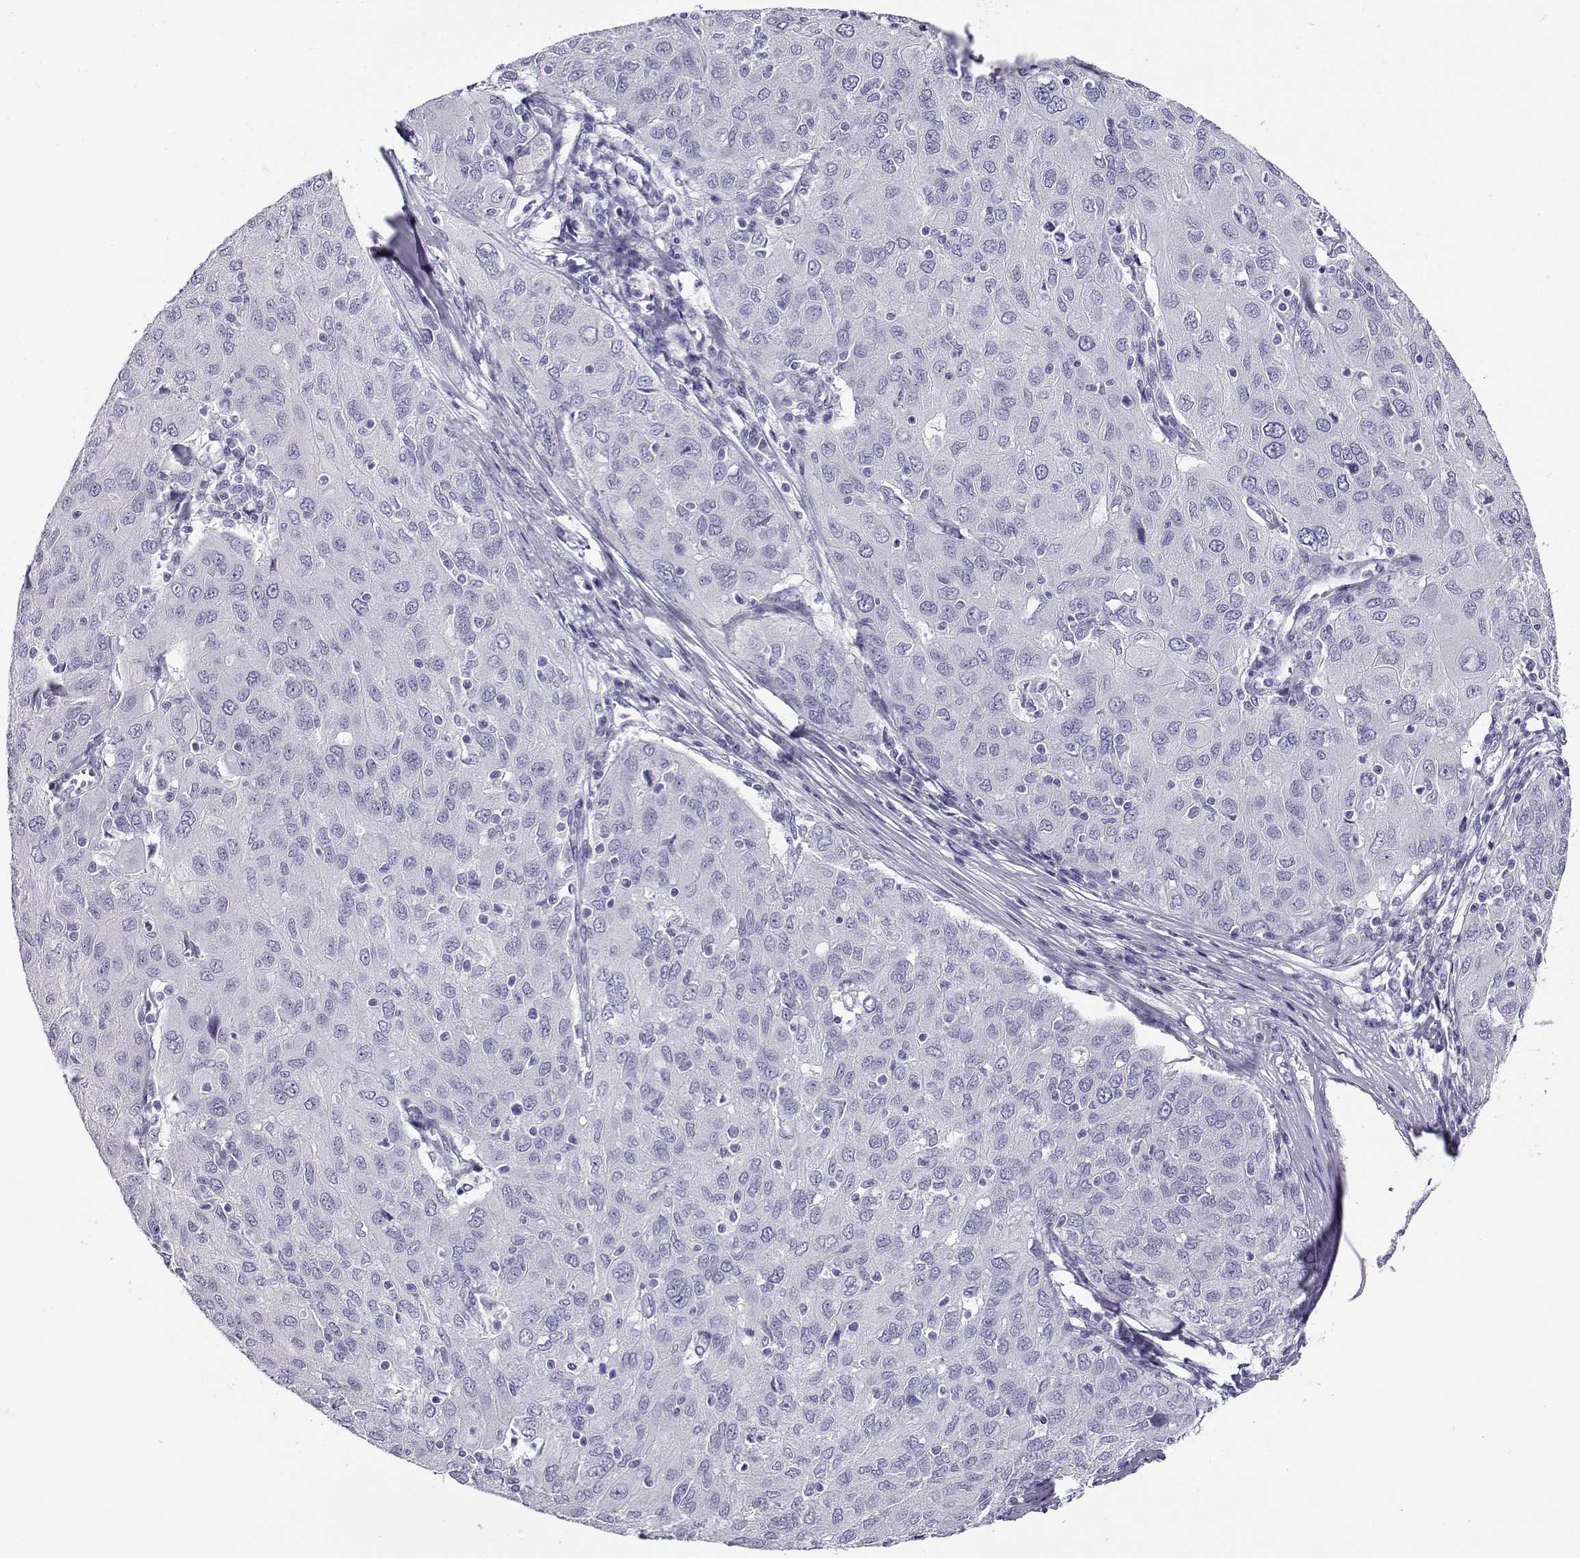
{"staining": {"intensity": "negative", "quantity": "none", "location": "none"}, "tissue": "ovarian cancer", "cell_type": "Tumor cells", "image_type": "cancer", "snomed": [{"axis": "morphology", "description": "Carcinoma, endometroid"}, {"axis": "topography", "description": "Ovary"}], "caption": "Human ovarian endometroid carcinoma stained for a protein using immunohistochemistry (IHC) demonstrates no positivity in tumor cells.", "gene": "CABS1", "patient": {"sex": "female", "age": 50}}